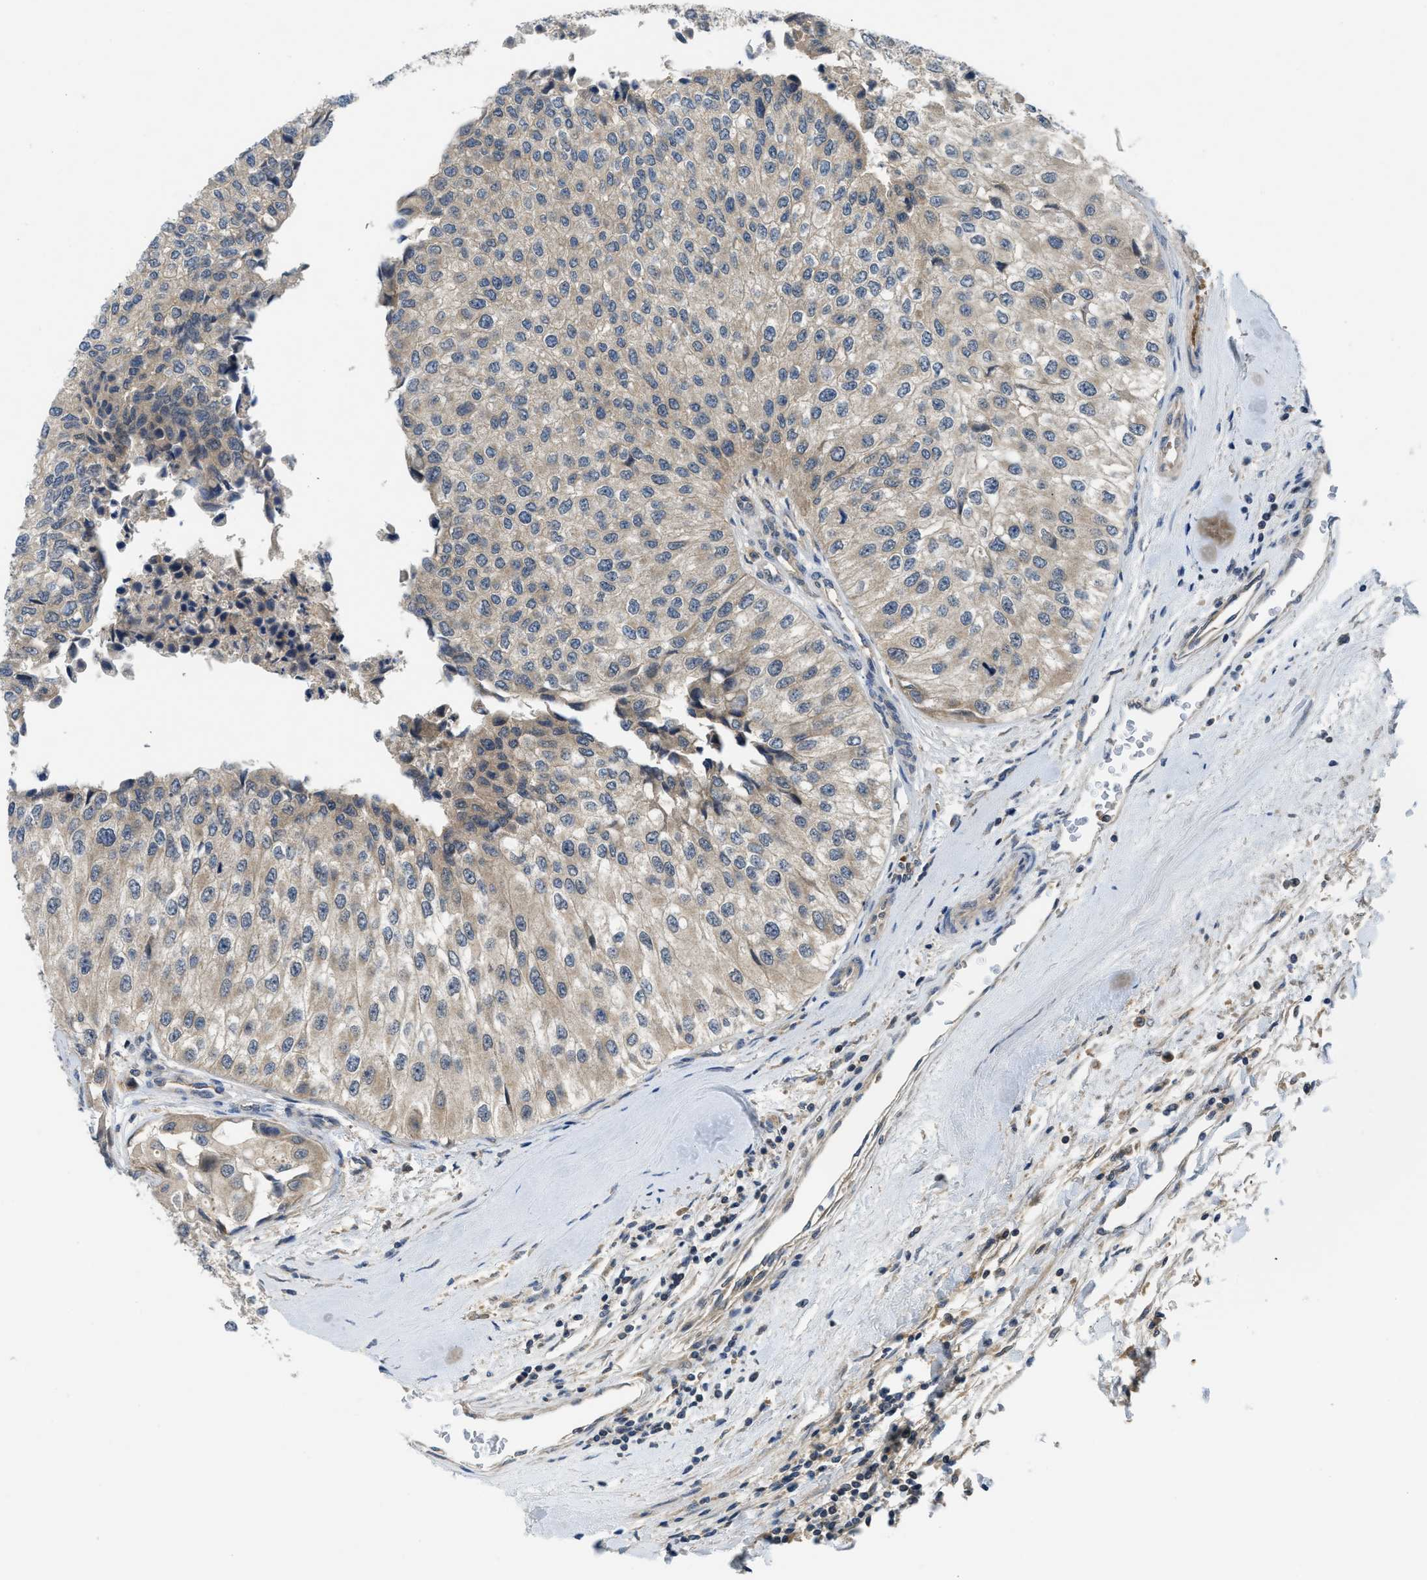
{"staining": {"intensity": "weak", "quantity": ">75%", "location": "cytoplasmic/membranous"}, "tissue": "urothelial cancer", "cell_type": "Tumor cells", "image_type": "cancer", "snomed": [{"axis": "morphology", "description": "Urothelial carcinoma, High grade"}, {"axis": "topography", "description": "Kidney"}, {"axis": "topography", "description": "Urinary bladder"}], "caption": "Urothelial cancer stained with DAB (3,3'-diaminobenzidine) immunohistochemistry displays low levels of weak cytoplasmic/membranous expression in about >75% of tumor cells.", "gene": "PDE7A", "patient": {"sex": "male", "age": 77}}